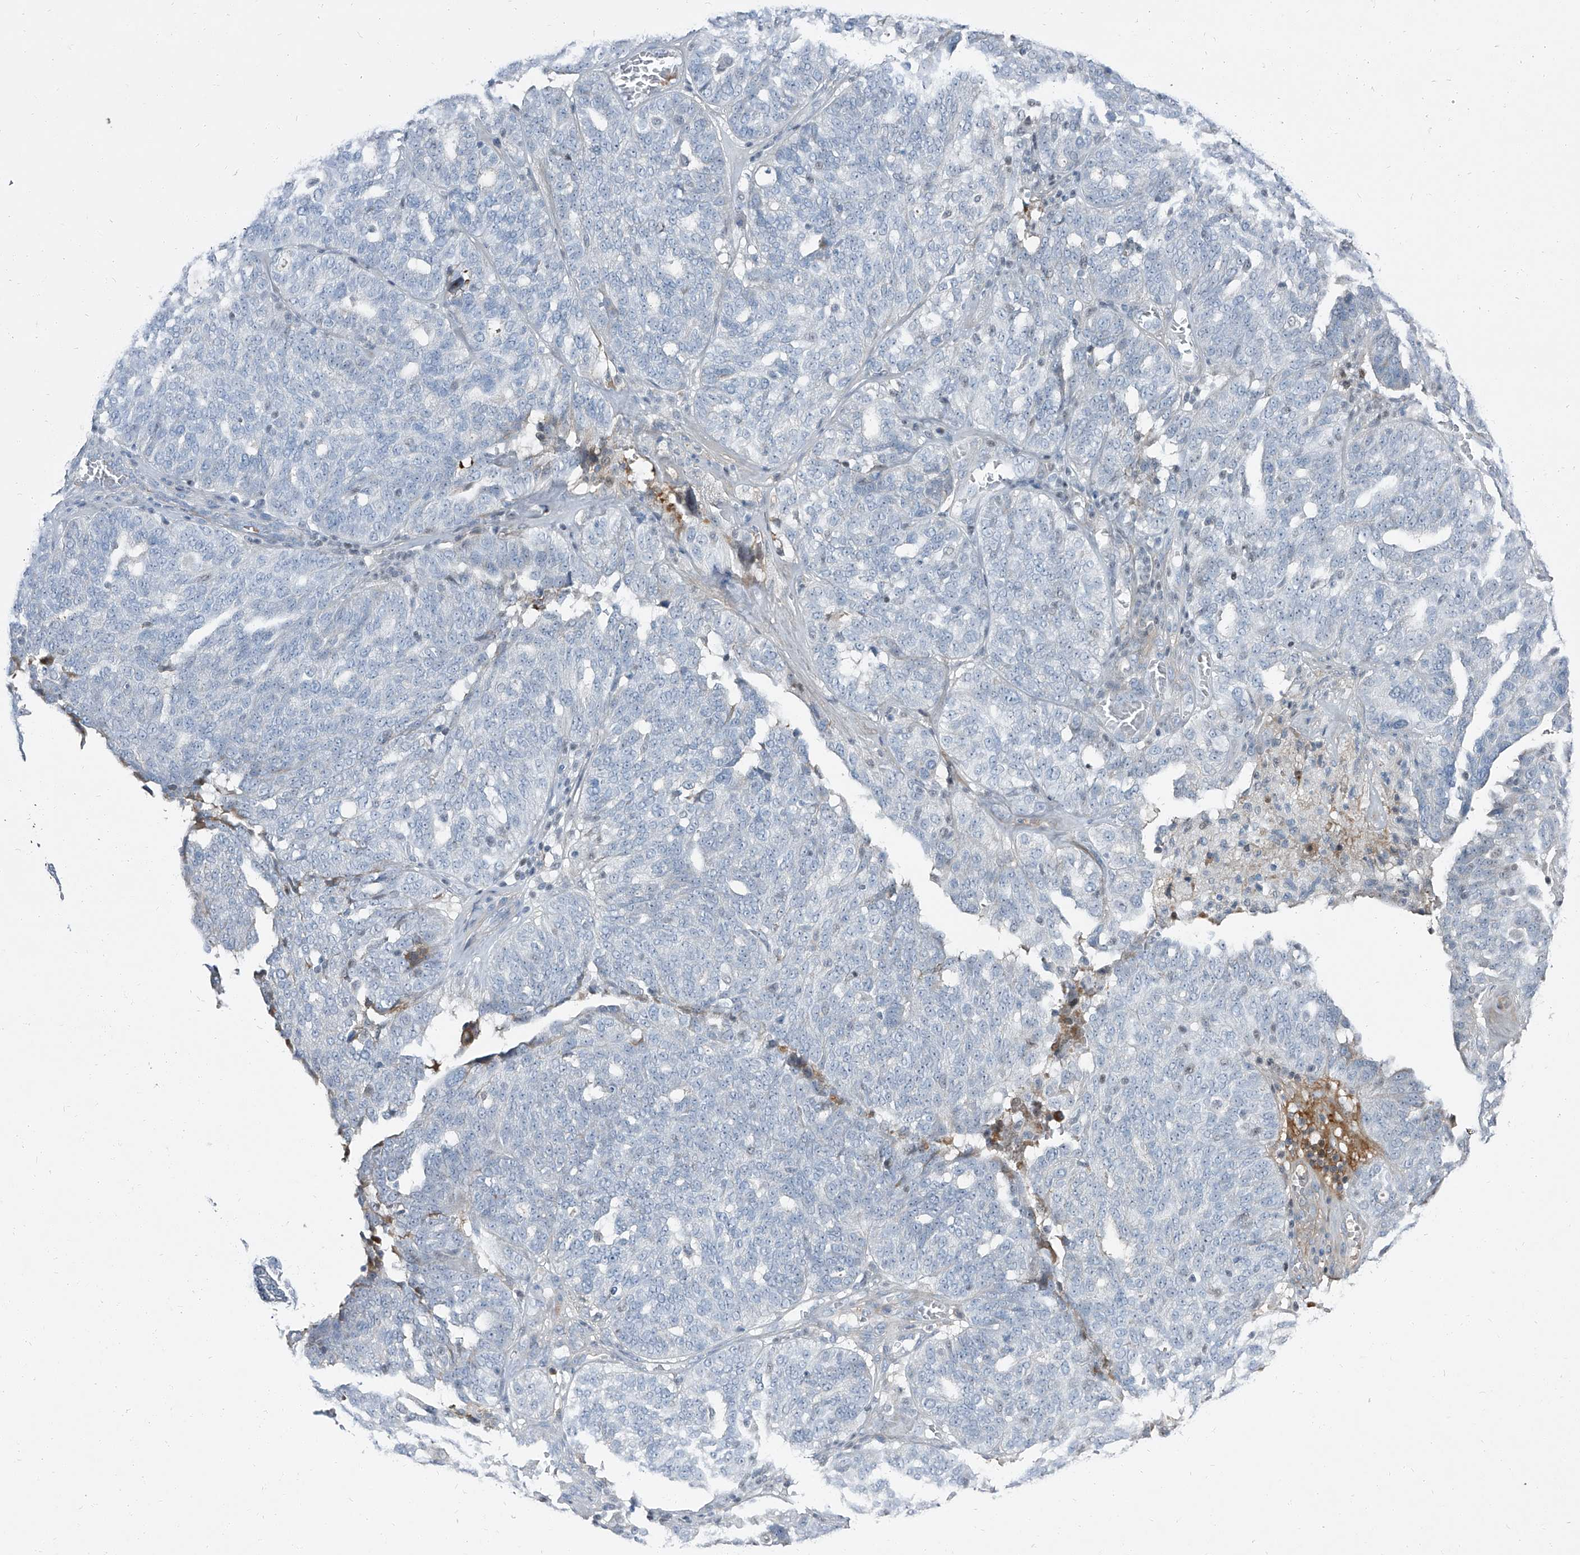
{"staining": {"intensity": "weak", "quantity": "<25%", "location": "cytoplasmic/membranous"}, "tissue": "ovarian cancer", "cell_type": "Tumor cells", "image_type": "cancer", "snomed": [{"axis": "morphology", "description": "Cystadenocarcinoma, serous, NOS"}, {"axis": "topography", "description": "Ovary"}], "caption": "Immunohistochemical staining of human serous cystadenocarcinoma (ovarian) reveals no significant positivity in tumor cells.", "gene": "HOXA3", "patient": {"sex": "female", "age": 59}}